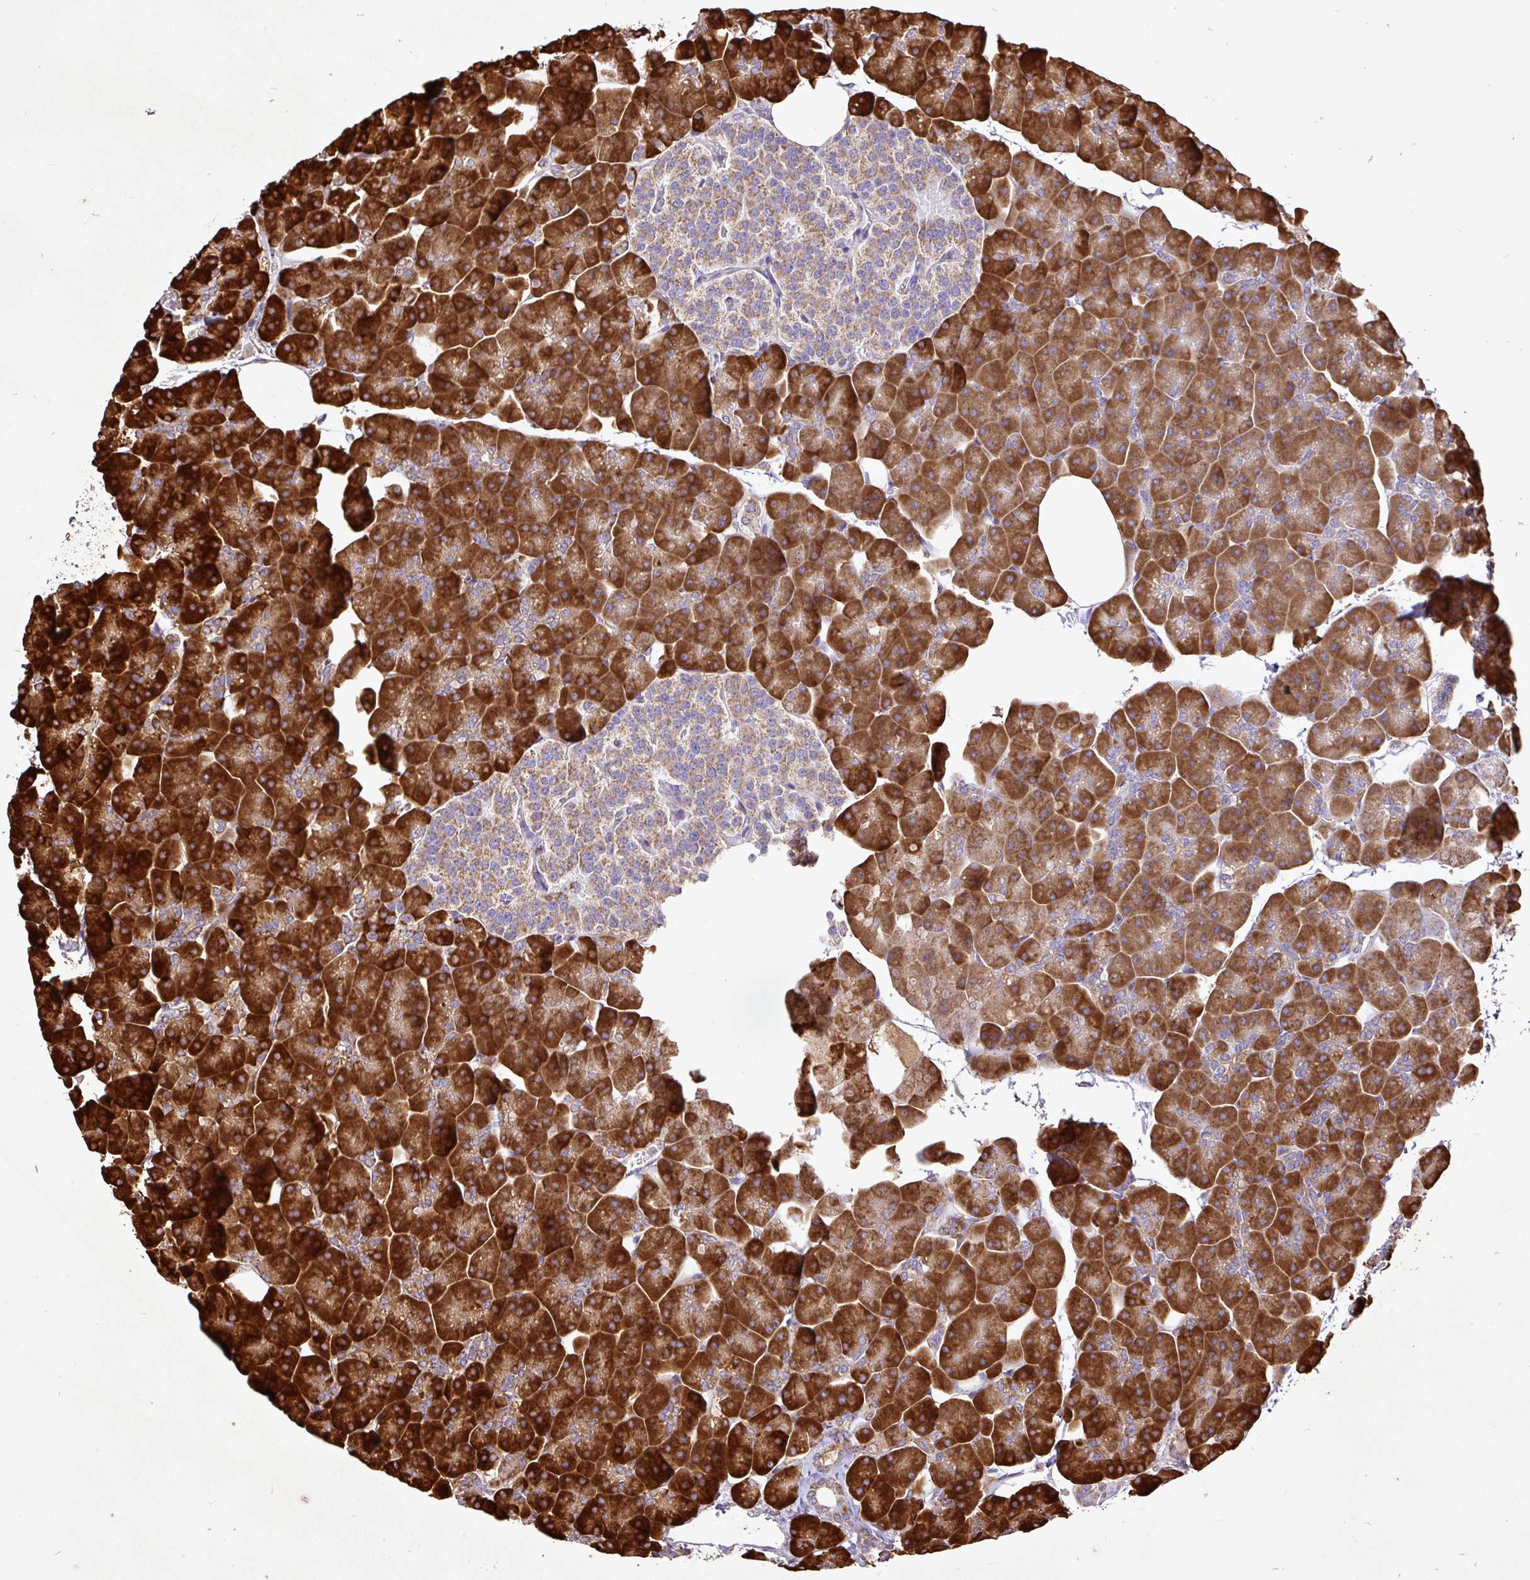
{"staining": {"intensity": "strong", "quantity": ">75%", "location": "cytoplasmic/membranous"}, "tissue": "pancreas", "cell_type": "Exocrine glandular cells", "image_type": "normal", "snomed": [{"axis": "morphology", "description": "Normal tissue, NOS"}, {"axis": "topography", "description": "Pancreas"}], "caption": "The photomicrograph shows immunohistochemical staining of normal pancreas. There is strong cytoplasmic/membranous positivity is seen in approximately >75% of exocrine glandular cells.", "gene": "AGK", "patient": {"sex": "male", "age": 35}}